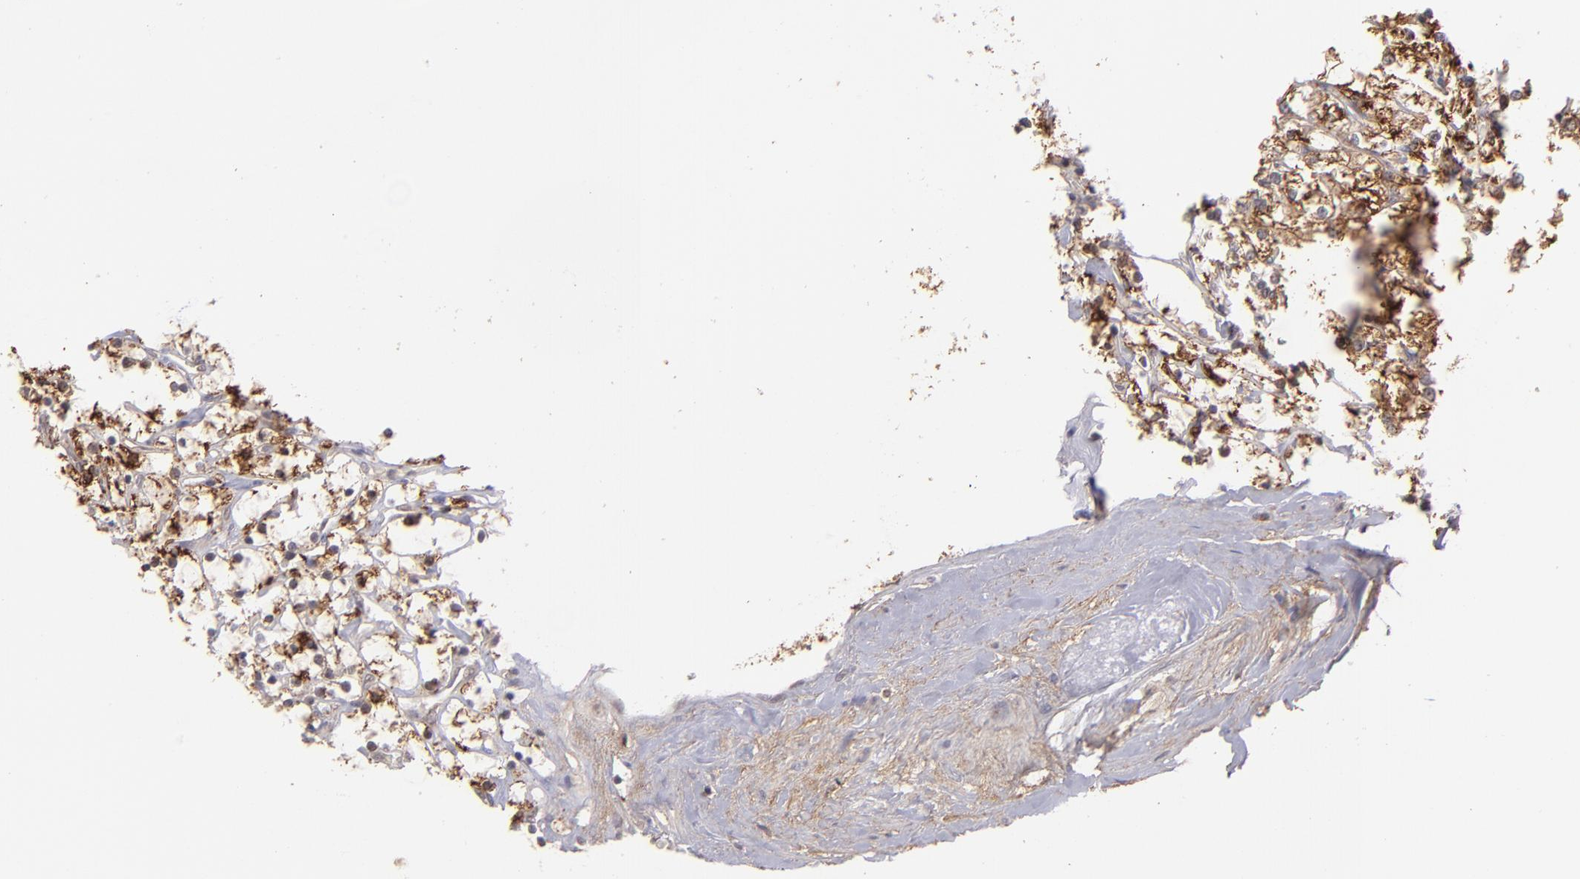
{"staining": {"intensity": "moderate", "quantity": ">75%", "location": "cytoplasmic/membranous"}, "tissue": "renal cancer", "cell_type": "Tumor cells", "image_type": "cancer", "snomed": [{"axis": "morphology", "description": "Adenocarcinoma, NOS"}, {"axis": "topography", "description": "Kidney"}], "caption": "DAB (3,3'-diaminobenzidine) immunohistochemical staining of renal adenocarcinoma exhibits moderate cytoplasmic/membranous protein expression in about >75% of tumor cells. The staining was performed using DAB to visualize the protein expression in brown, while the nuclei were stained in blue with hematoxylin (Magnification: 20x).", "gene": "ZFYVE1", "patient": {"sex": "female", "age": 73}}